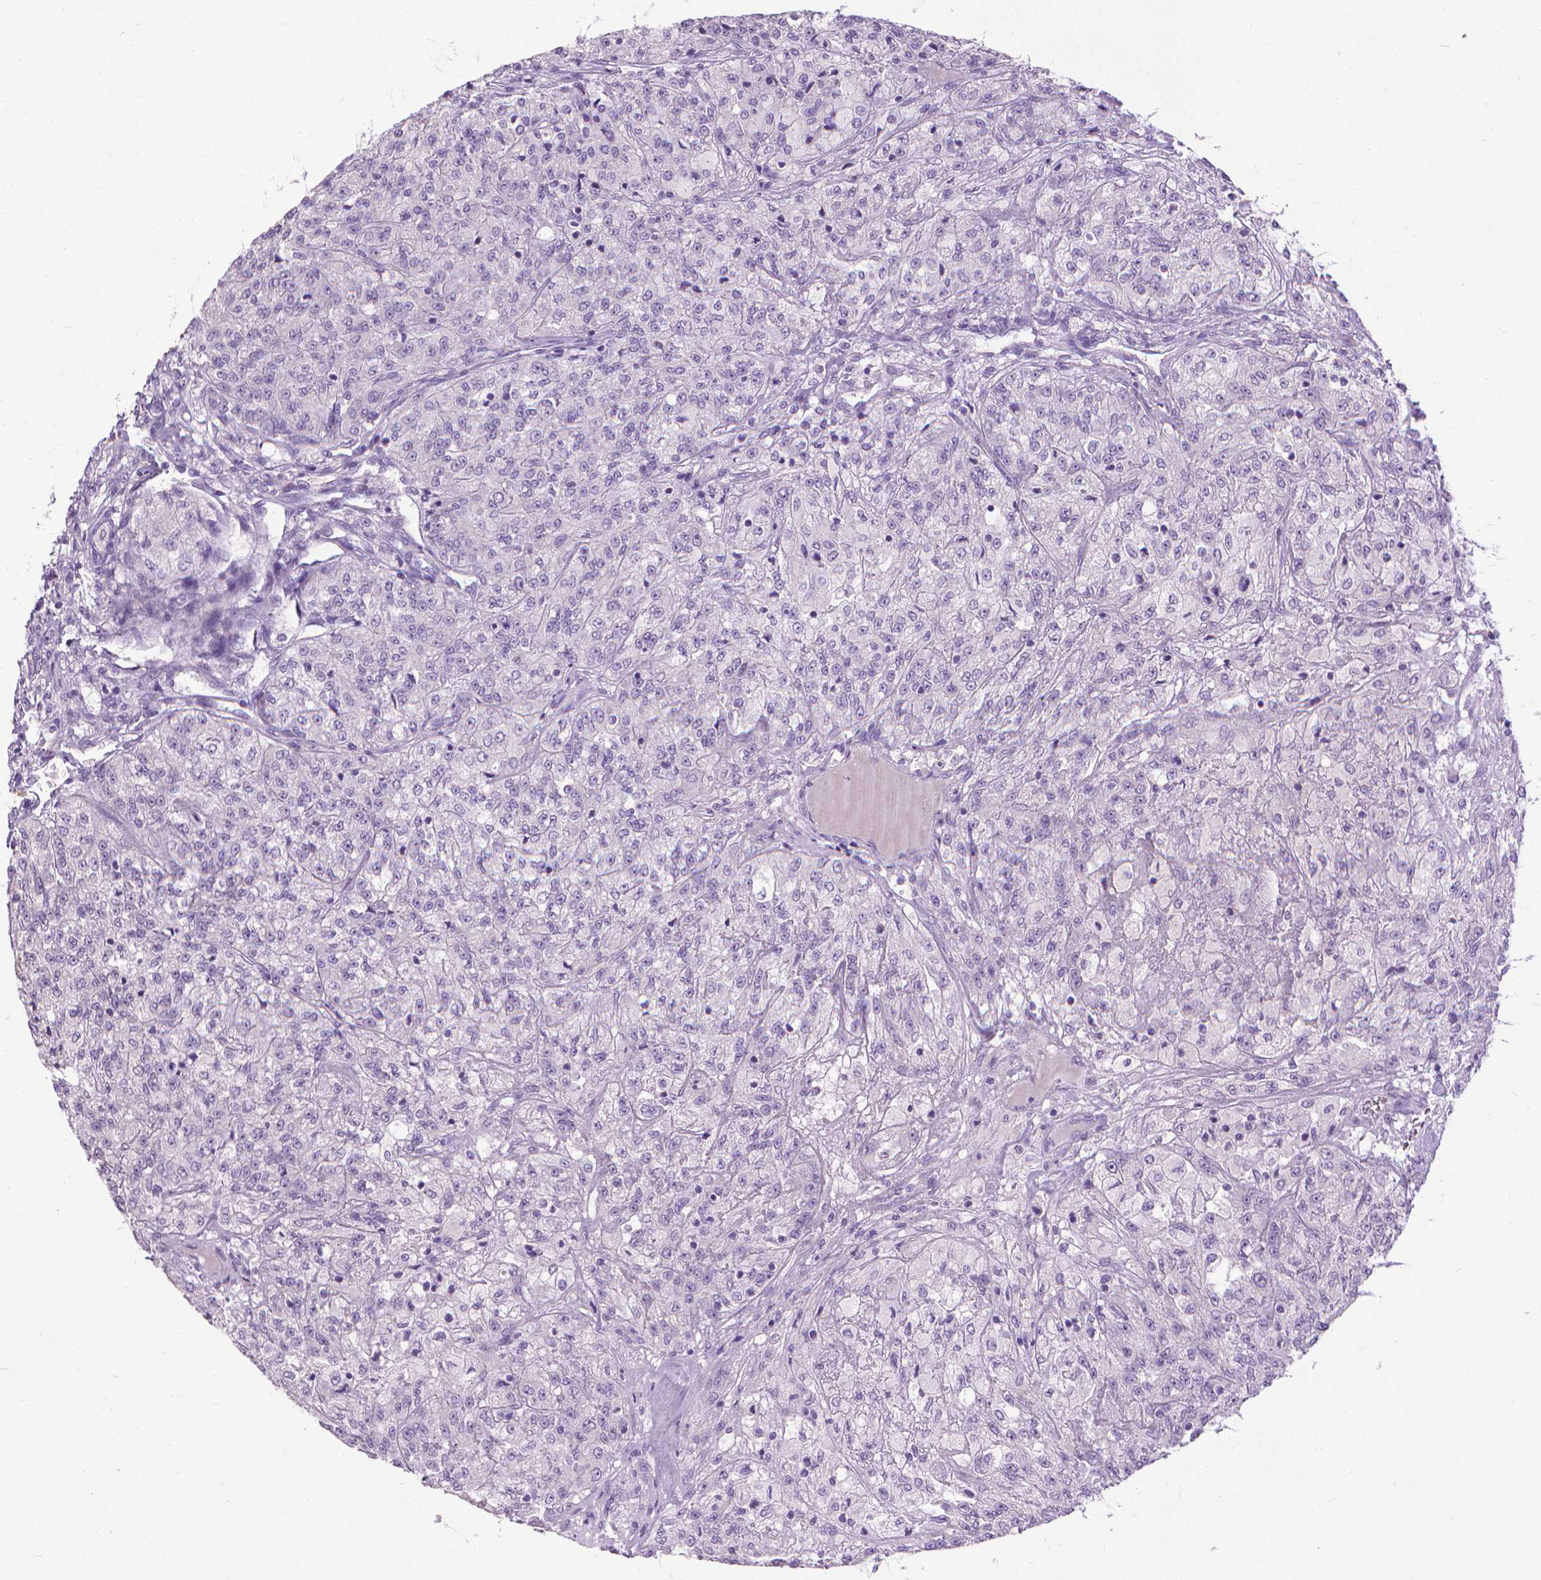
{"staining": {"intensity": "negative", "quantity": "none", "location": "none"}, "tissue": "renal cancer", "cell_type": "Tumor cells", "image_type": "cancer", "snomed": [{"axis": "morphology", "description": "Adenocarcinoma, NOS"}, {"axis": "topography", "description": "Kidney"}], "caption": "The micrograph shows no significant positivity in tumor cells of renal cancer (adenocarcinoma). Nuclei are stained in blue.", "gene": "KRT5", "patient": {"sex": "female", "age": 63}}